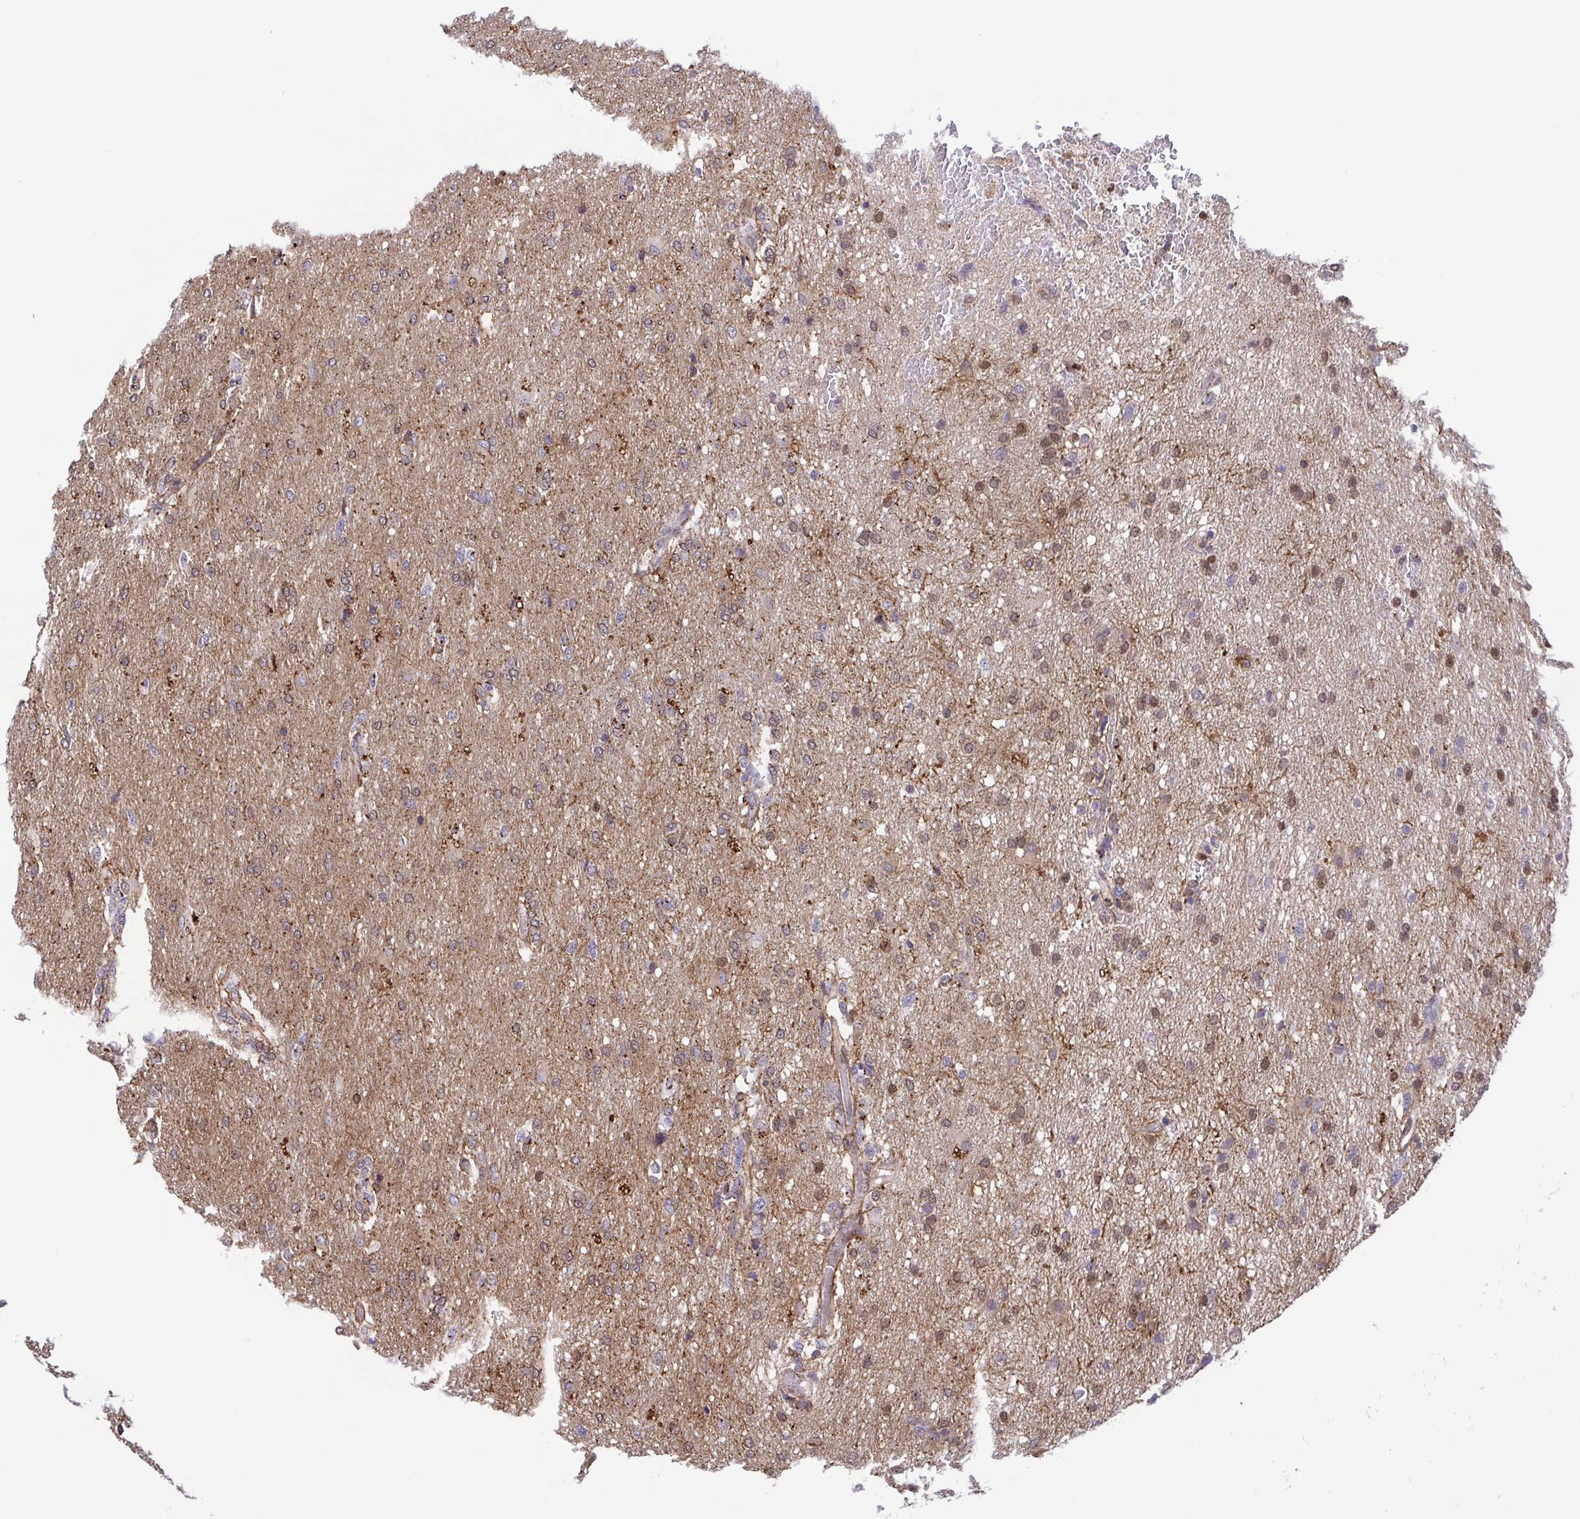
{"staining": {"intensity": "weak", "quantity": "25%-75%", "location": "cytoplasmic/membranous,nuclear"}, "tissue": "glioma", "cell_type": "Tumor cells", "image_type": "cancer", "snomed": [{"axis": "morphology", "description": "Glioma, malignant, High grade"}, {"axis": "topography", "description": "Brain"}], "caption": "An immunohistochemistry micrograph of tumor tissue is shown. Protein staining in brown labels weak cytoplasmic/membranous and nuclear positivity in high-grade glioma (malignant) within tumor cells.", "gene": "CHMP1B", "patient": {"sex": "male", "age": 68}}